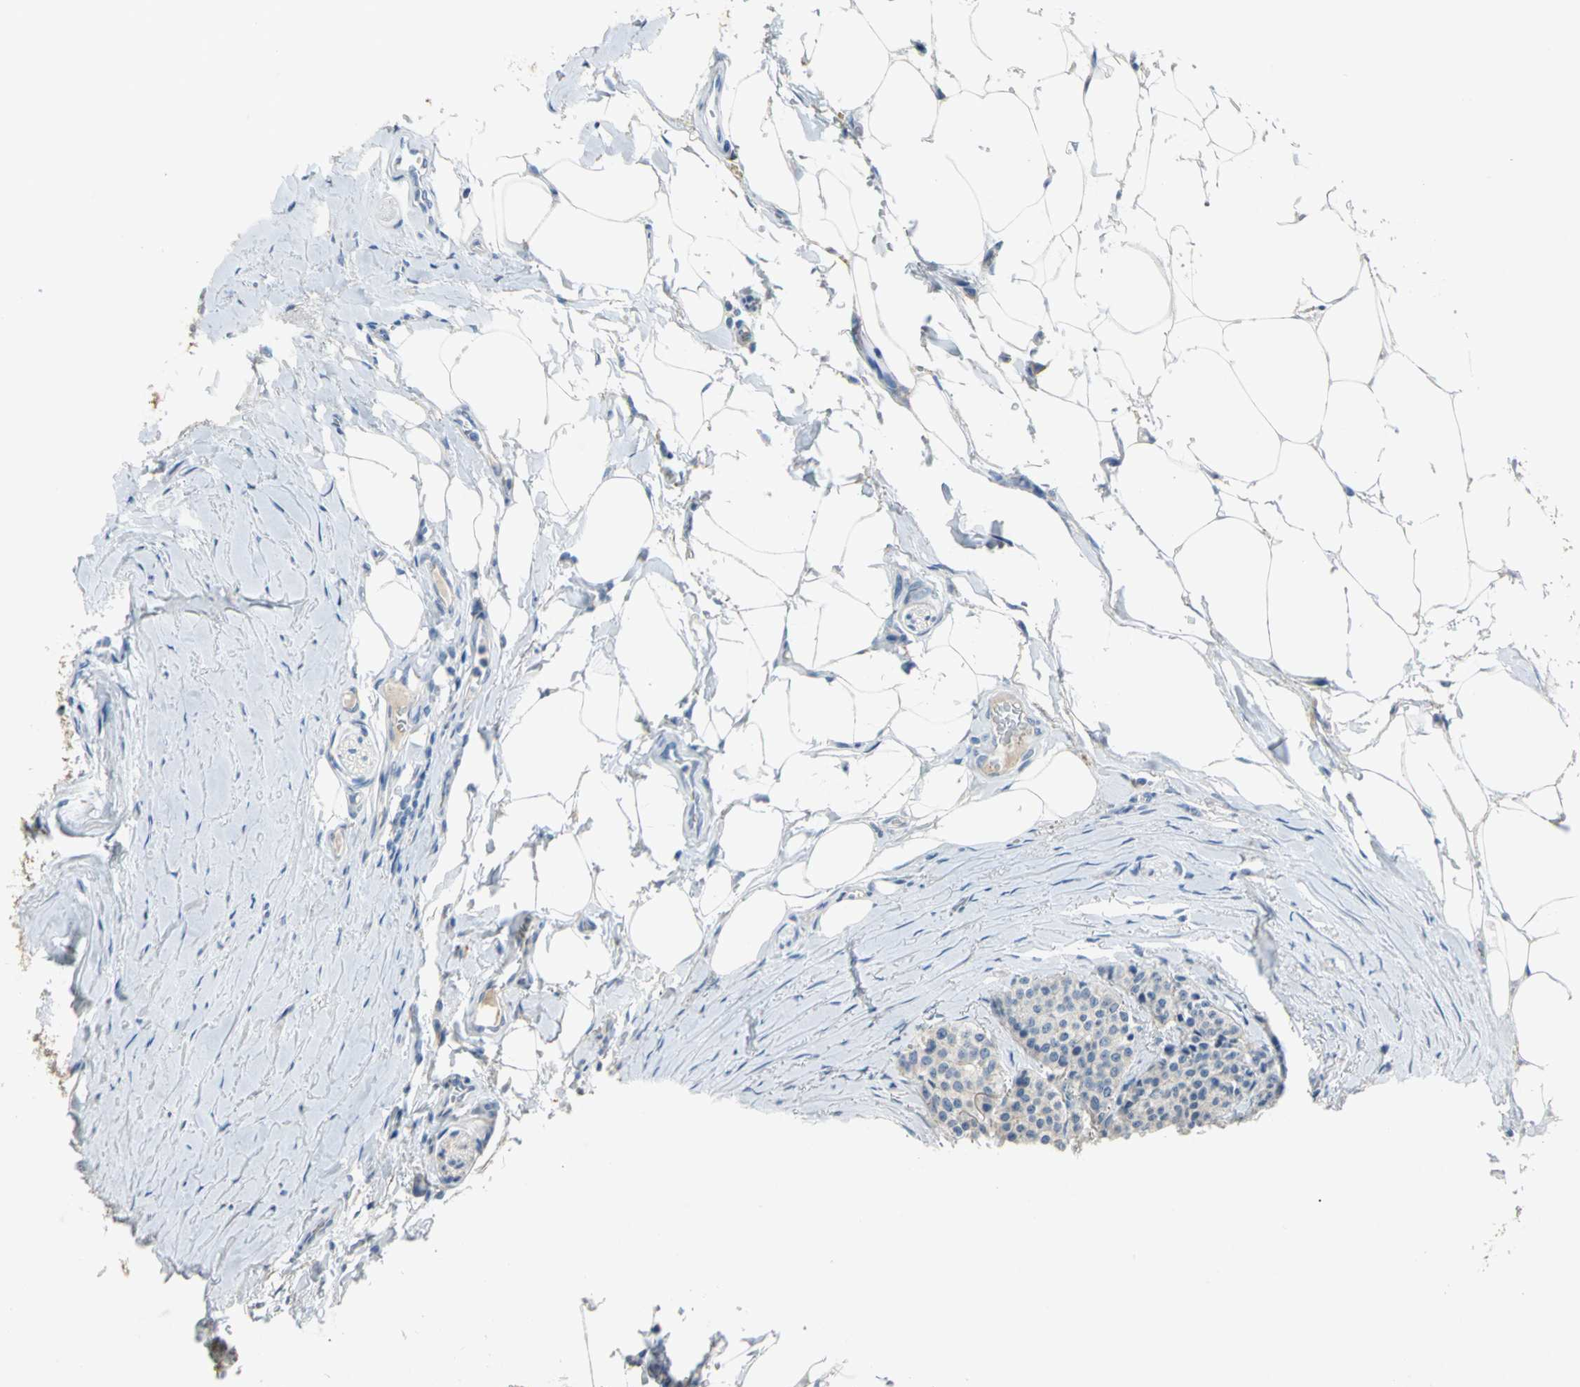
{"staining": {"intensity": "negative", "quantity": "none", "location": "none"}, "tissue": "carcinoid", "cell_type": "Tumor cells", "image_type": "cancer", "snomed": [{"axis": "morphology", "description": "Carcinoid, malignant, NOS"}, {"axis": "topography", "description": "Colon"}], "caption": "A histopathology image of carcinoid stained for a protein demonstrates no brown staining in tumor cells. The staining is performed using DAB brown chromogen with nuclei counter-stained in using hematoxylin.", "gene": "PTGDS", "patient": {"sex": "female", "age": 61}}